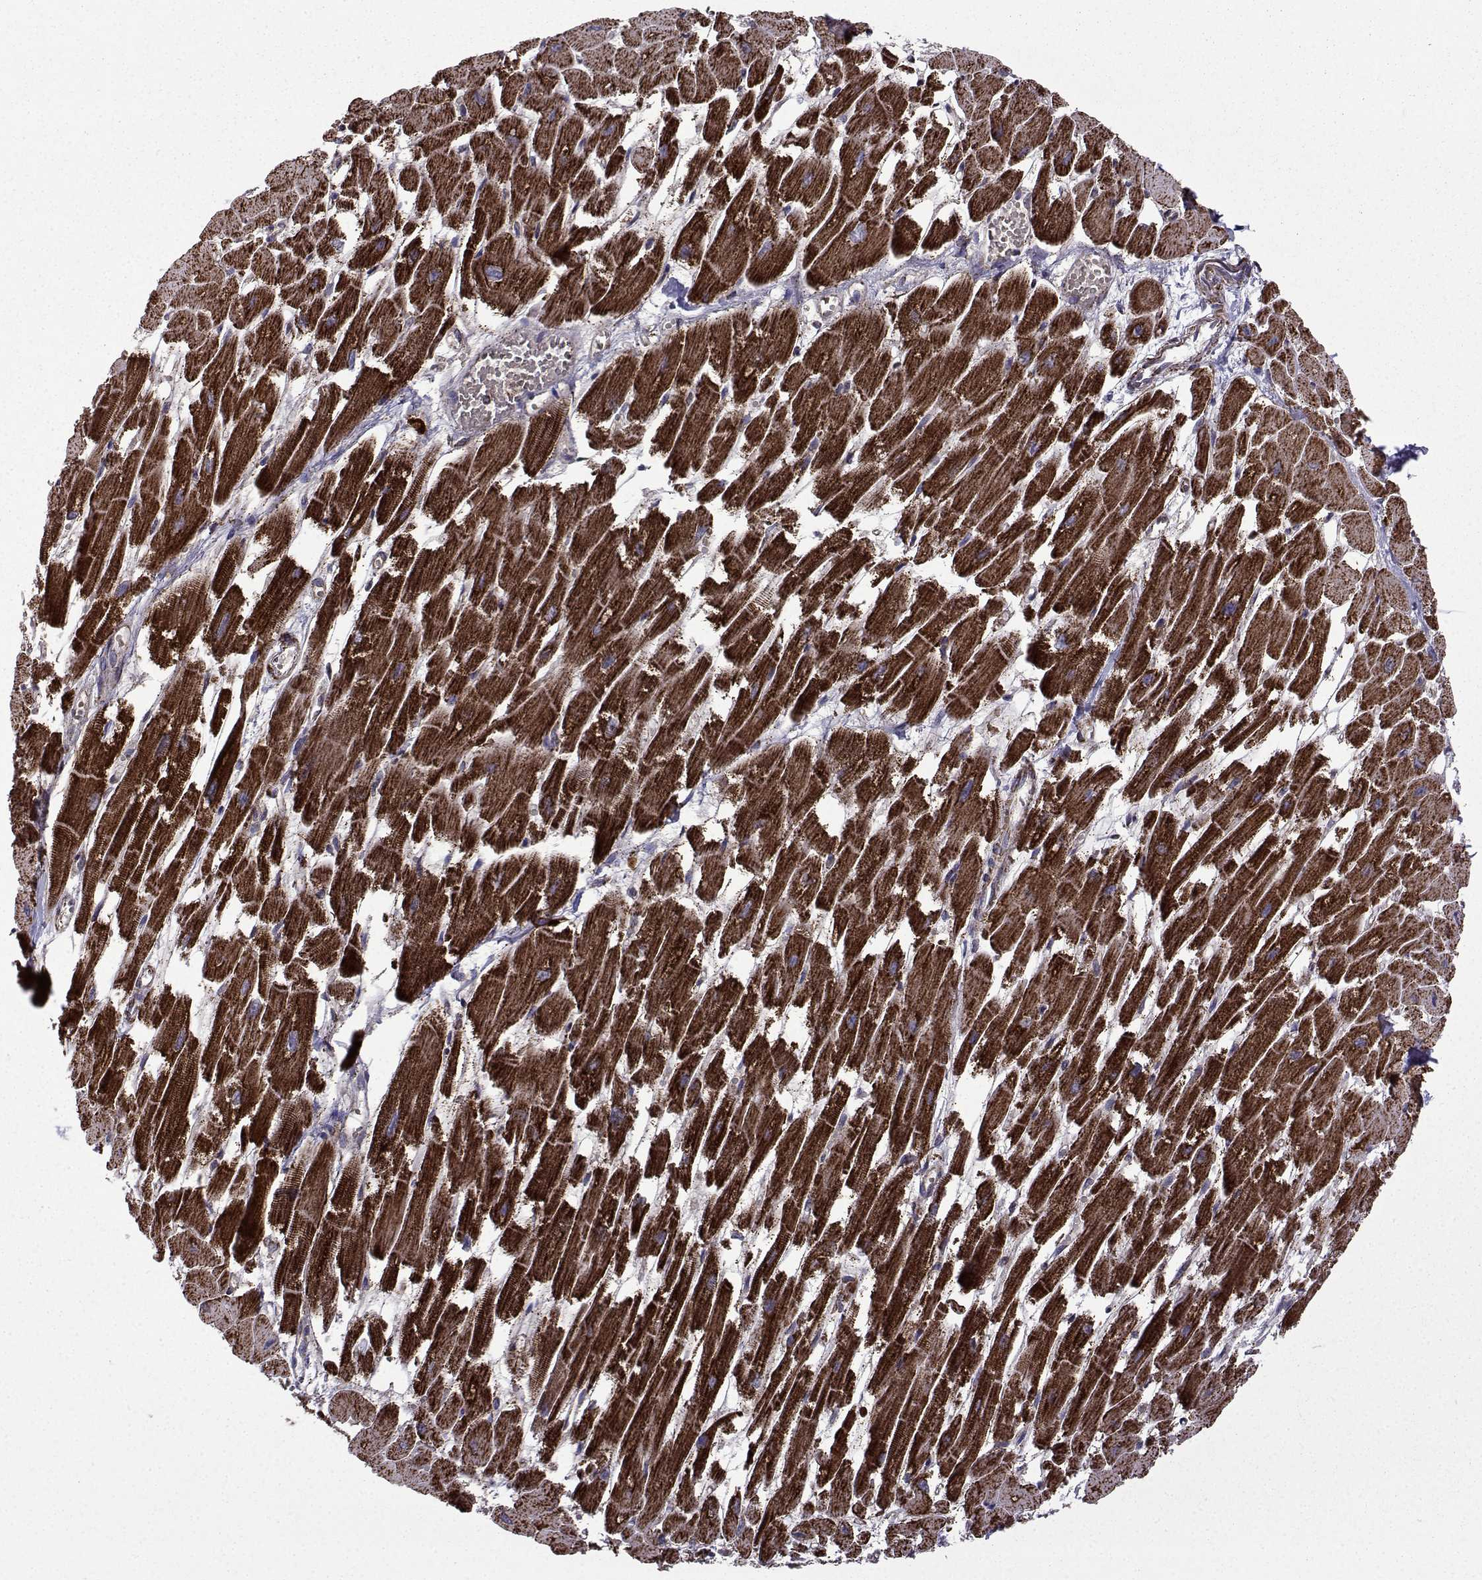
{"staining": {"intensity": "strong", "quantity": "25%-75%", "location": "cytoplasmic/membranous"}, "tissue": "heart muscle", "cell_type": "Cardiomyocytes", "image_type": "normal", "snomed": [{"axis": "morphology", "description": "Normal tissue, NOS"}, {"axis": "topography", "description": "Heart"}], "caption": "IHC (DAB (3,3'-diaminobenzidine)) staining of normal human heart muscle demonstrates strong cytoplasmic/membranous protein positivity in about 25%-75% of cardiomyocytes. The staining was performed using DAB (3,3'-diaminobenzidine), with brown indicating positive protein expression. Nuclei are stained blue with hematoxylin.", "gene": "TAB2", "patient": {"sex": "female", "age": 52}}